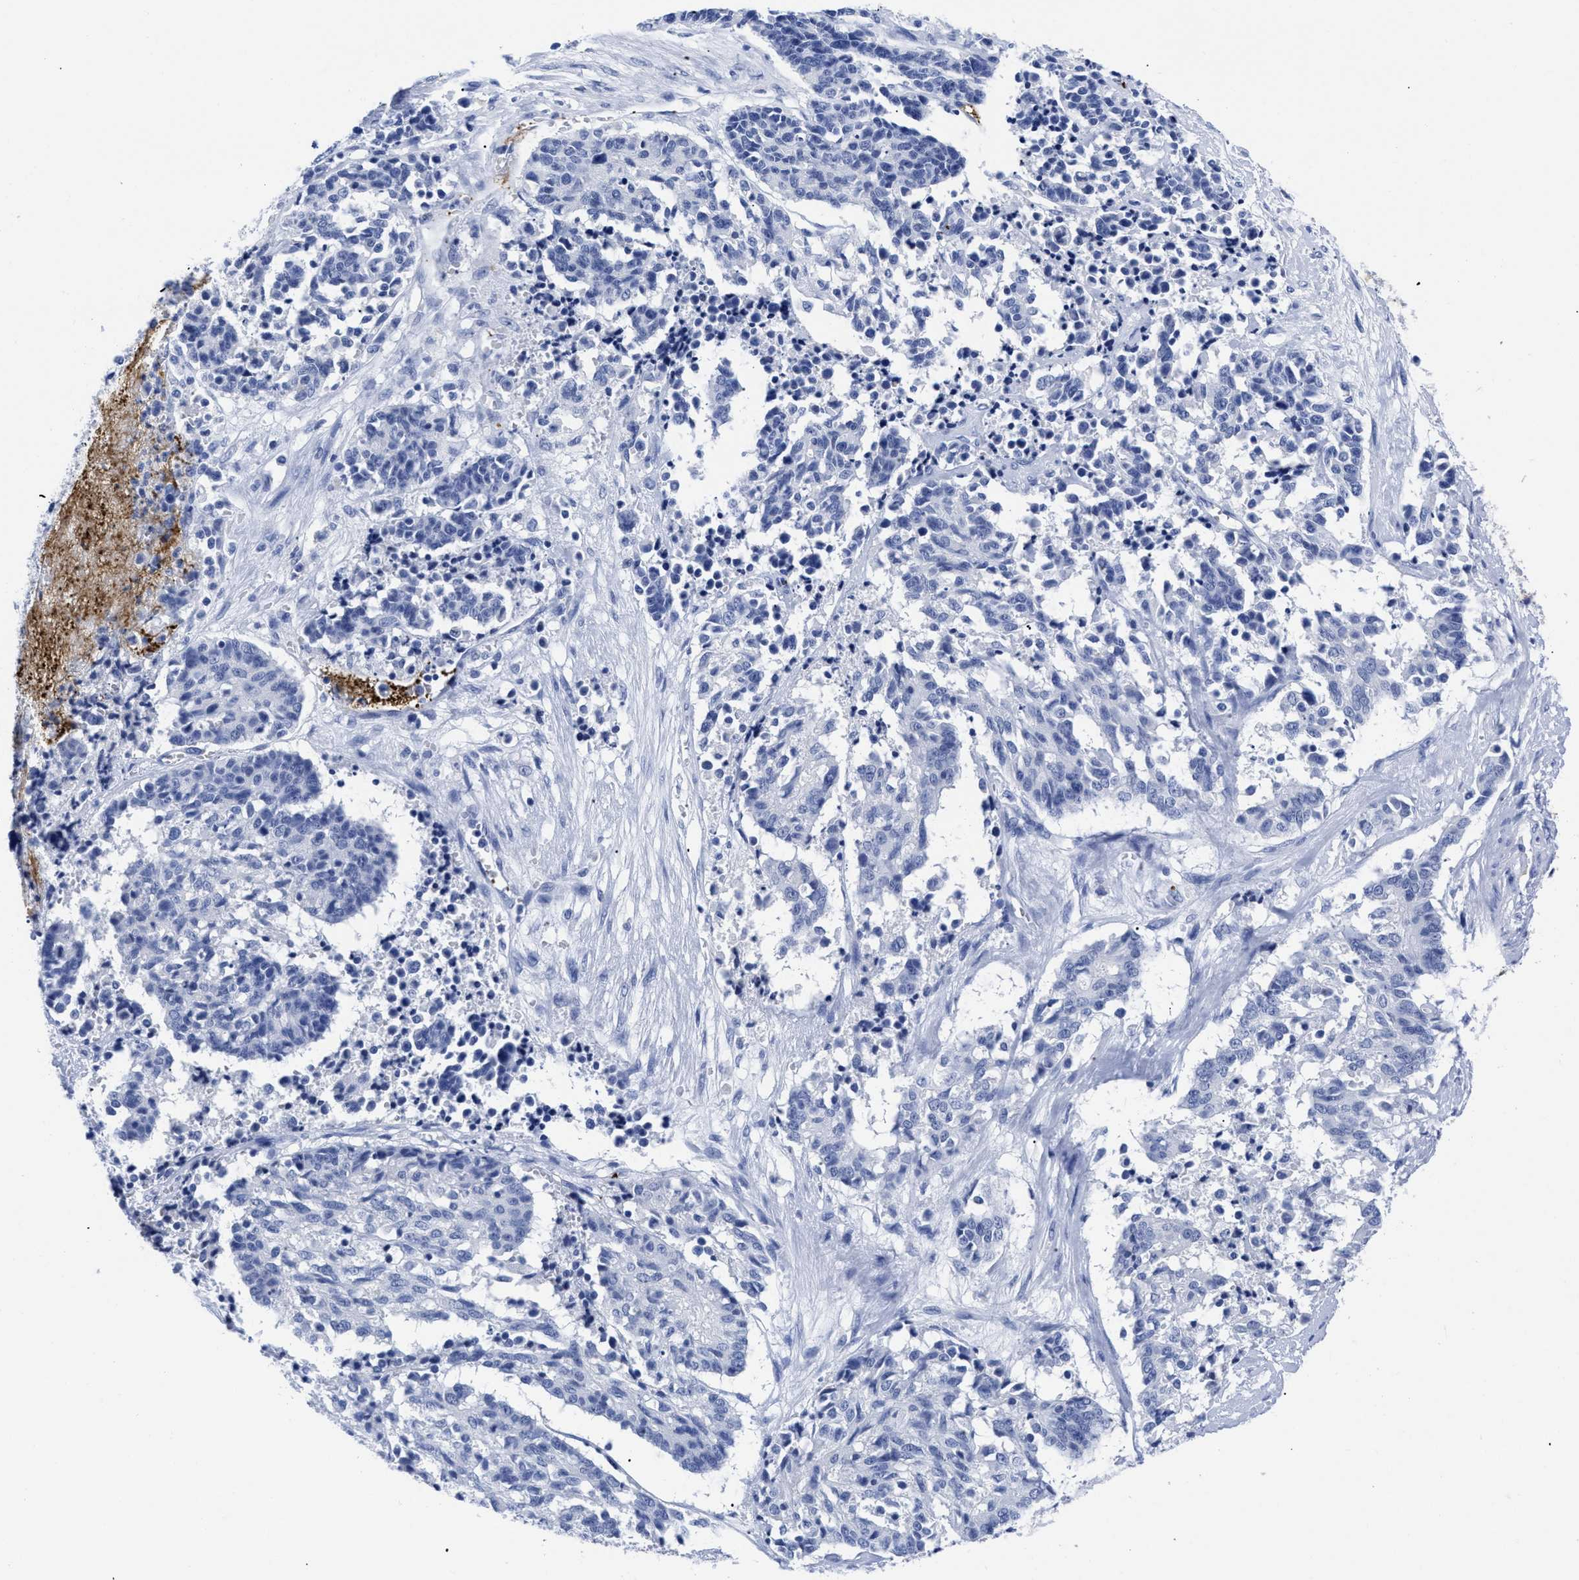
{"staining": {"intensity": "negative", "quantity": "none", "location": "none"}, "tissue": "cervical cancer", "cell_type": "Tumor cells", "image_type": "cancer", "snomed": [{"axis": "morphology", "description": "Squamous cell carcinoma, NOS"}, {"axis": "topography", "description": "Cervix"}], "caption": "IHC histopathology image of human squamous cell carcinoma (cervical) stained for a protein (brown), which demonstrates no expression in tumor cells. Nuclei are stained in blue.", "gene": "TREML1", "patient": {"sex": "female", "age": 35}}